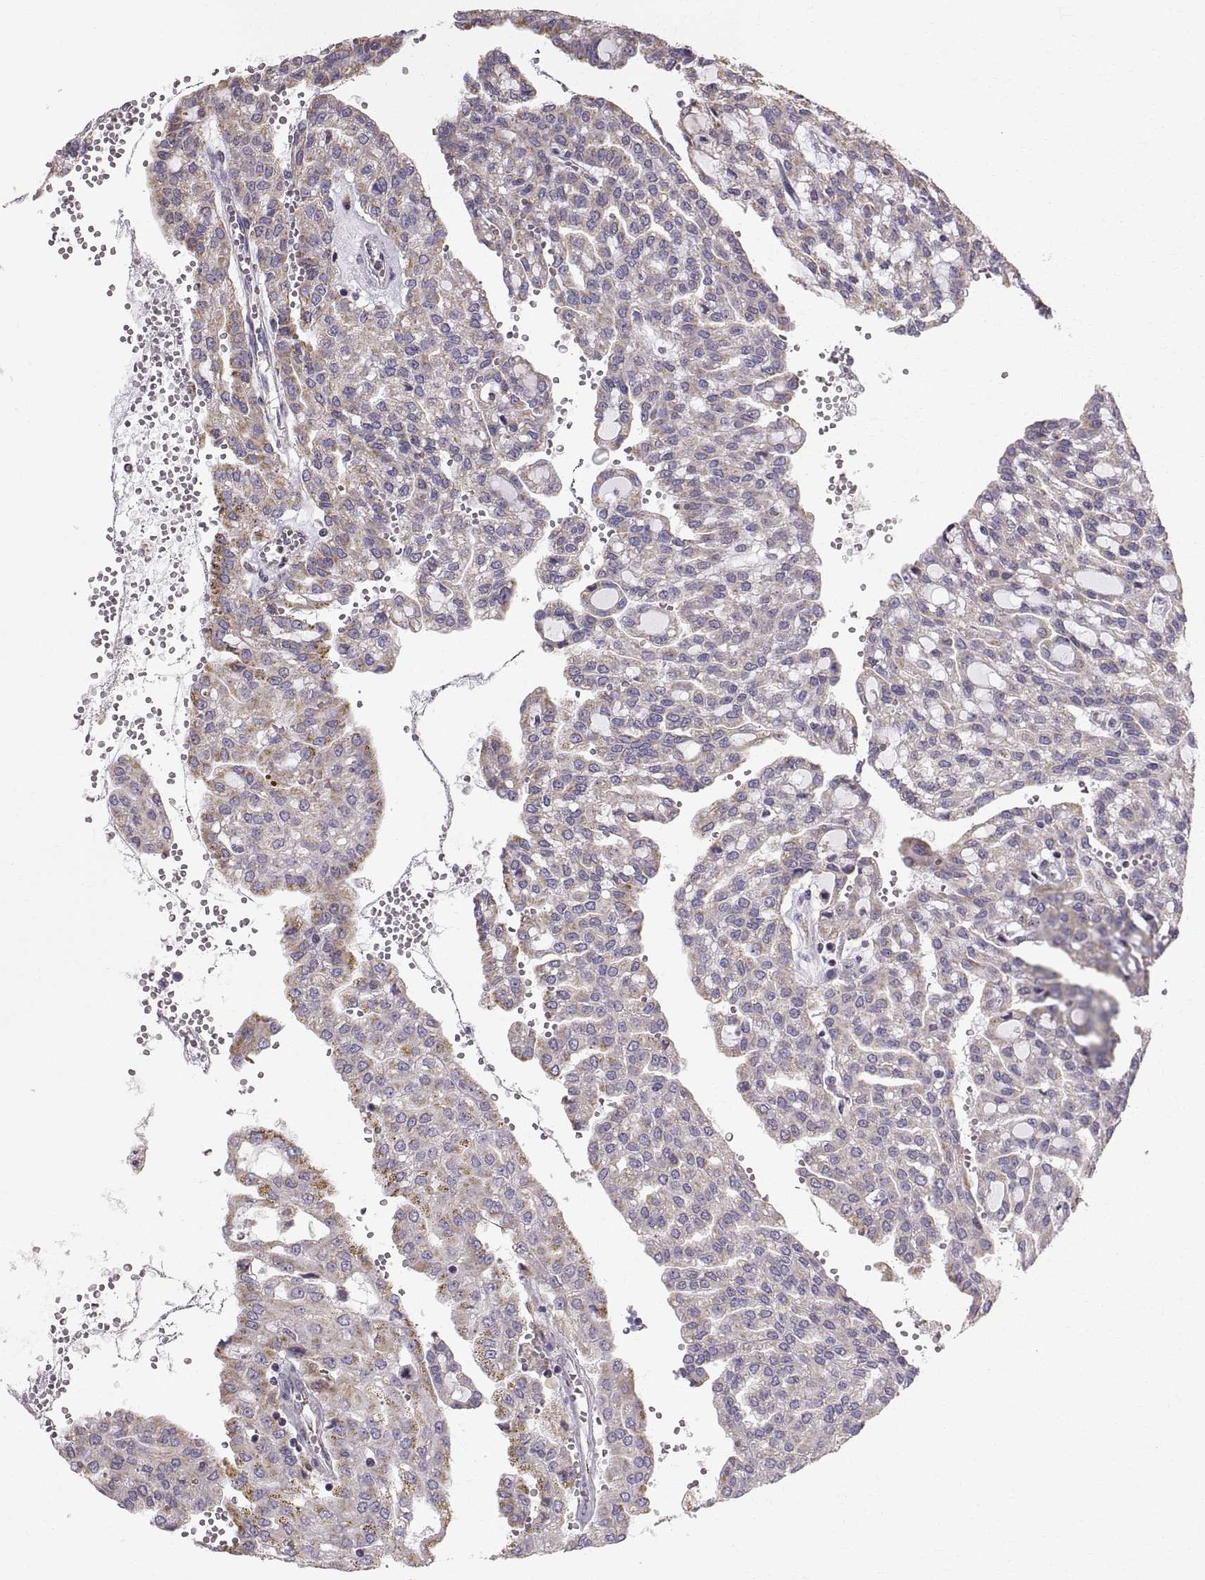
{"staining": {"intensity": "weak", "quantity": "25%-75%", "location": "cytoplasmic/membranous"}, "tissue": "renal cancer", "cell_type": "Tumor cells", "image_type": "cancer", "snomed": [{"axis": "morphology", "description": "Adenocarcinoma, NOS"}, {"axis": "topography", "description": "Kidney"}], "caption": "Immunohistochemical staining of renal cancer shows low levels of weak cytoplasmic/membranous positivity in approximately 25%-75% of tumor cells. (DAB IHC, brown staining for protein, blue staining for nuclei).", "gene": "STMND1", "patient": {"sex": "male", "age": 63}}